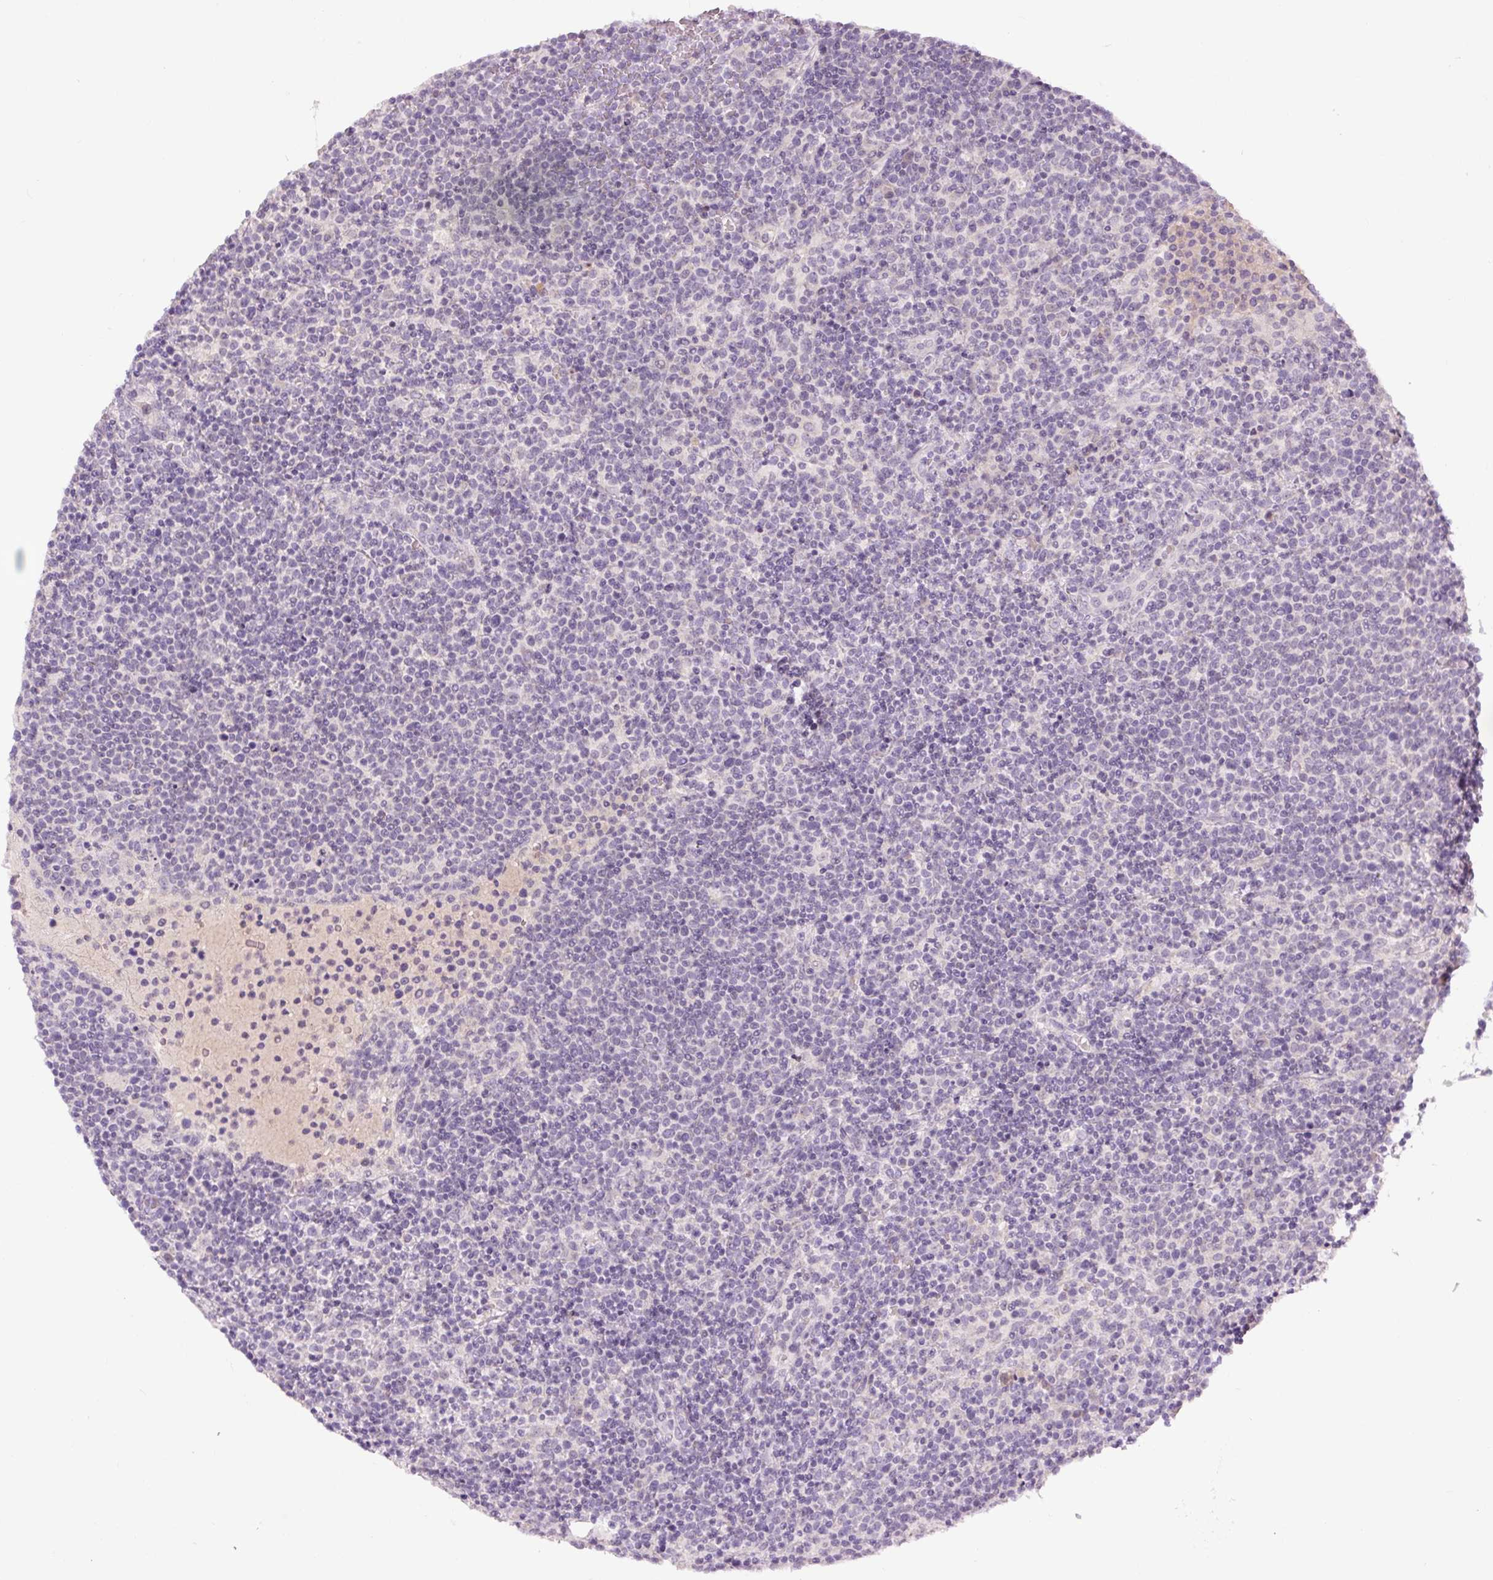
{"staining": {"intensity": "negative", "quantity": "none", "location": "none"}, "tissue": "lymphoma", "cell_type": "Tumor cells", "image_type": "cancer", "snomed": [{"axis": "morphology", "description": "Malignant lymphoma, non-Hodgkin's type, High grade"}, {"axis": "topography", "description": "Lymph node"}], "caption": "Micrograph shows no significant protein positivity in tumor cells of lymphoma.", "gene": "FABP7", "patient": {"sex": "male", "age": 61}}